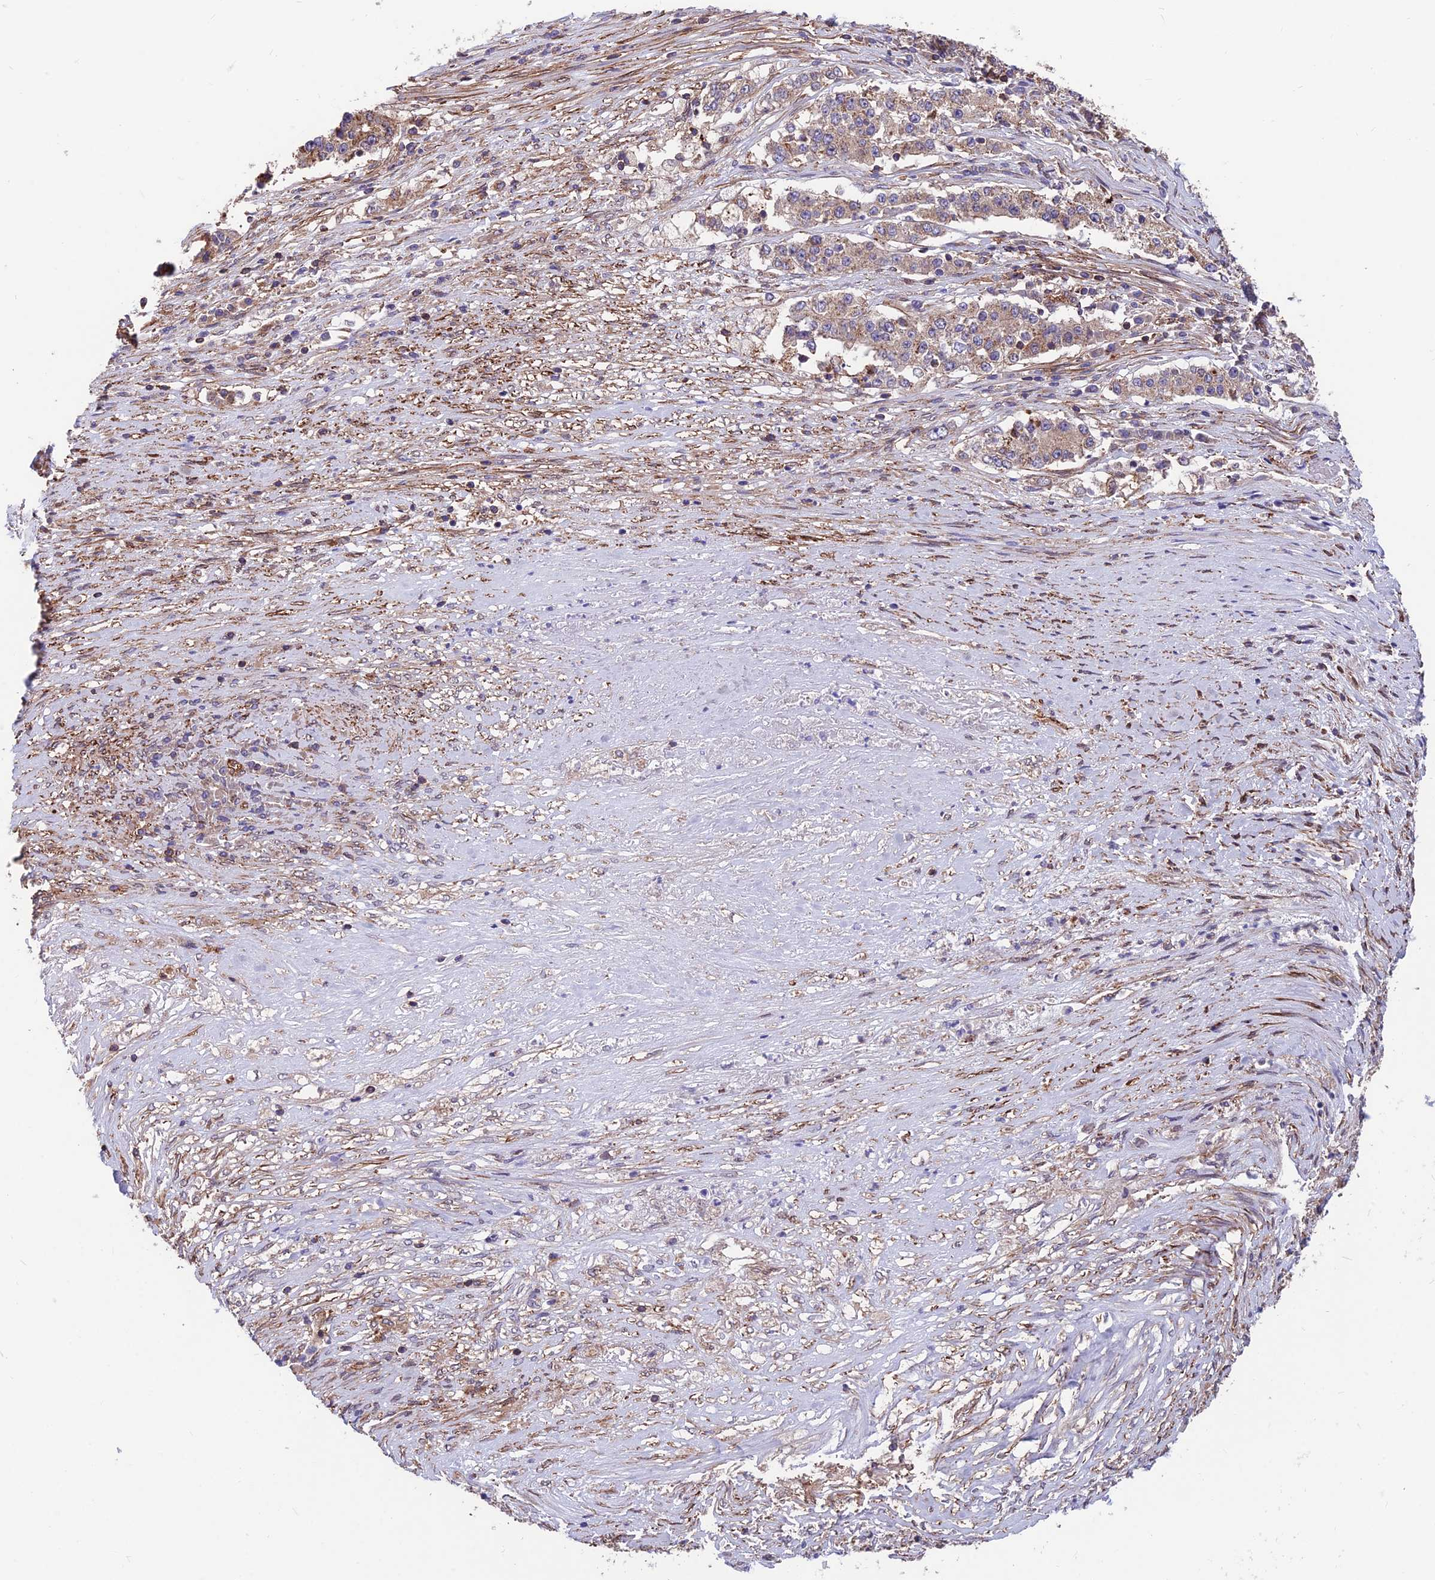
{"staining": {"intensity": "weak", "quantity": ">75%", "location": "cytoplasmic/membranous"}, "tissue": "stomach cancer", "cell_type": "Tumor cells", "image_type": "cancer", "snomed": [{"axis": "morphology", "description": "Adenocarcinoma, NOS"}, {"axis": "topography", "description": "Stomach"}], "caption": "A brown stain highlights weak cytoplasmic/membranous staining of a protein in adenocarcinoma (stomach) tumor cells.", "gene": "RTN4RL1", "patient": {"sex": "male", "age": 59}}